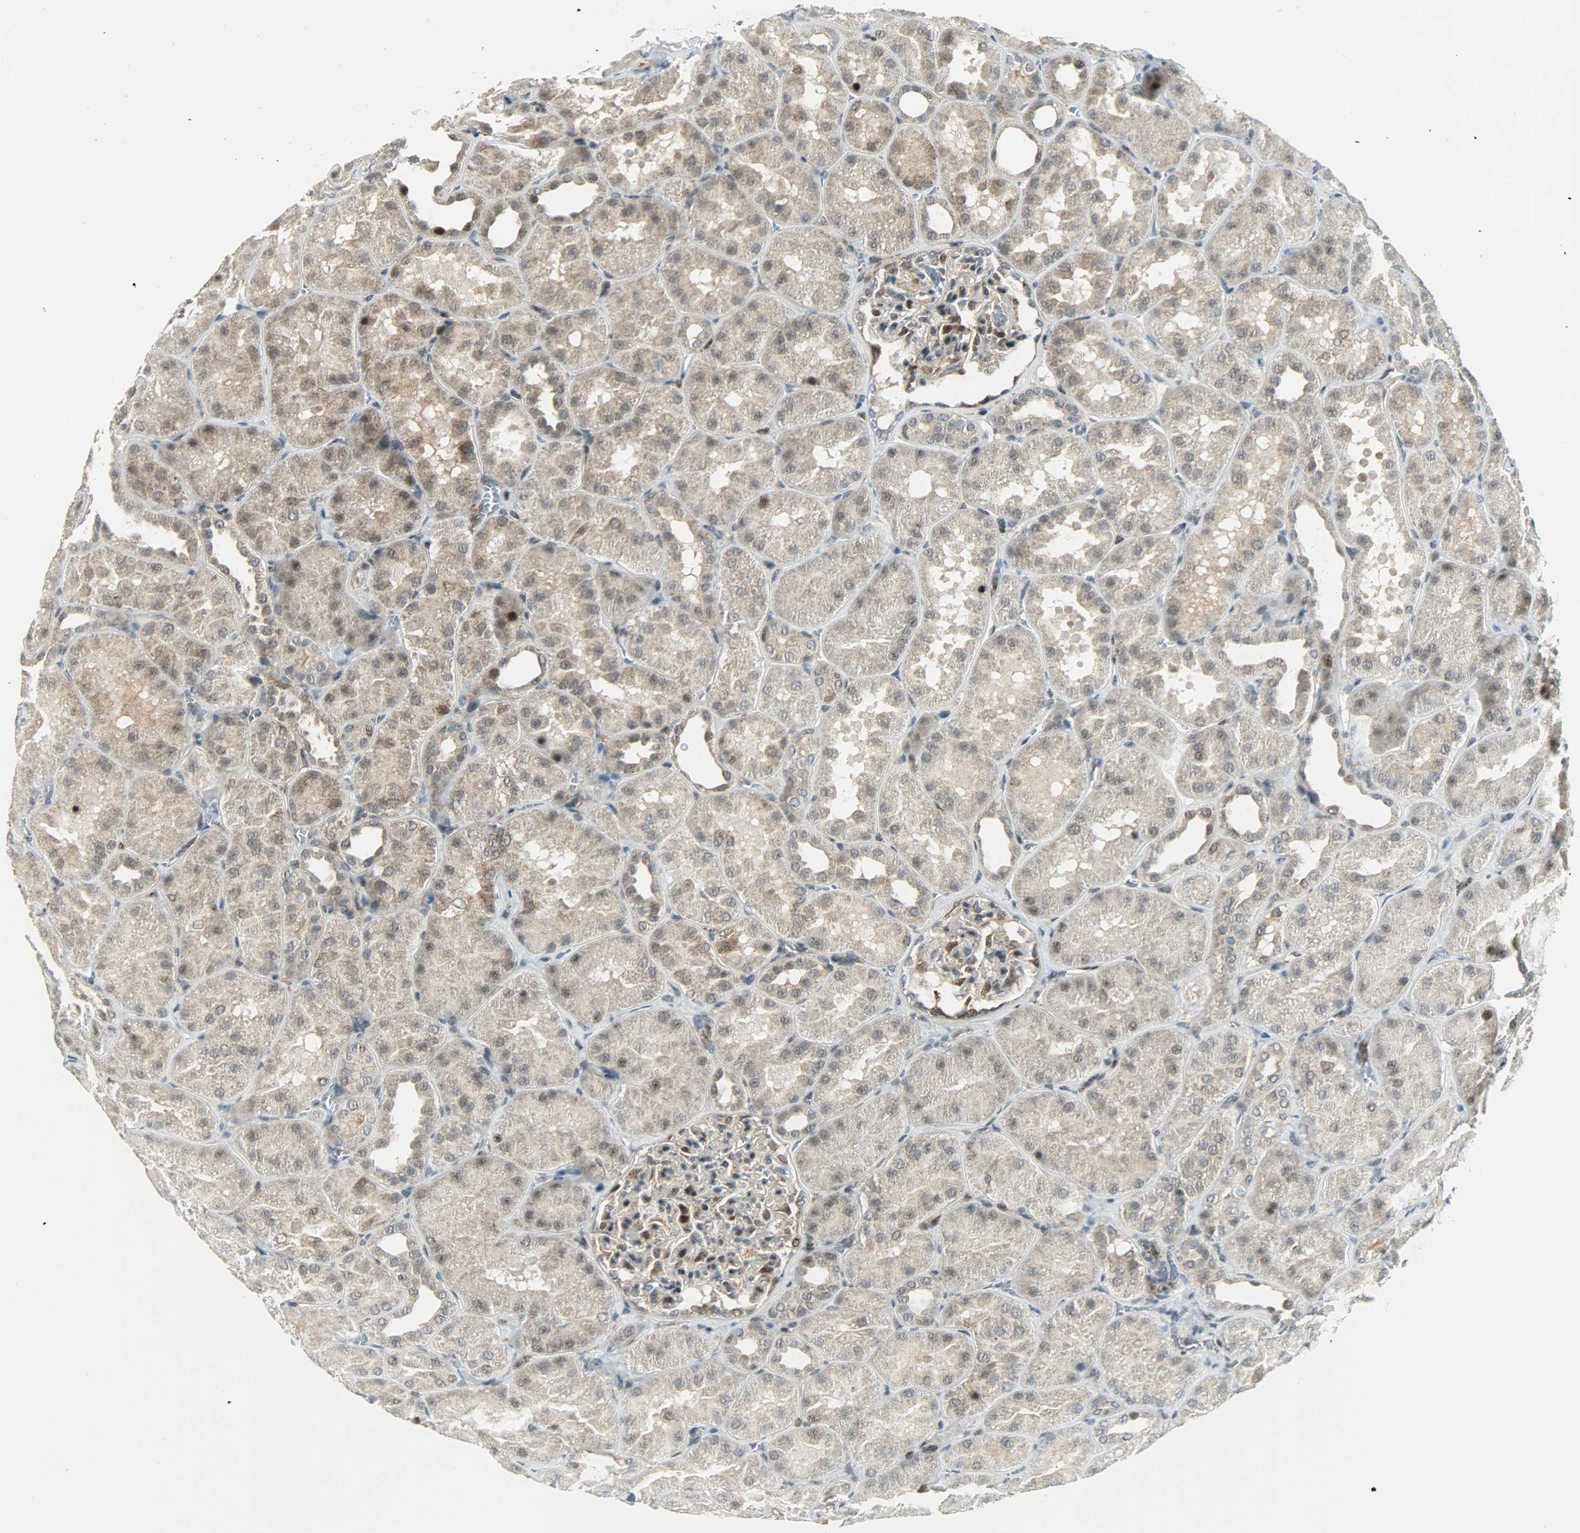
{"staining": {"intensity": "moderate", "quantity": "<25%", "location": "cytoplasmic/membranous,nuclear"}, "tissue": "kidney", "cell_type": "Cells in glomeruli", "image_type": "normal", "snomed": [{"axis": "morphology", "description": "Normal tissue, NOS"}, {"axis": "topography", "description": "Kidney"}], "caption": "A micrograph showing moderate cytoplasmic/membranous,nuclear expression in approximately <25% of cells in glomeruli in unremarkable kidney, as visualized by brown immunohistochemical staining.", "gene": "IL15", "patient": {"sex": "male", "age": 28}}